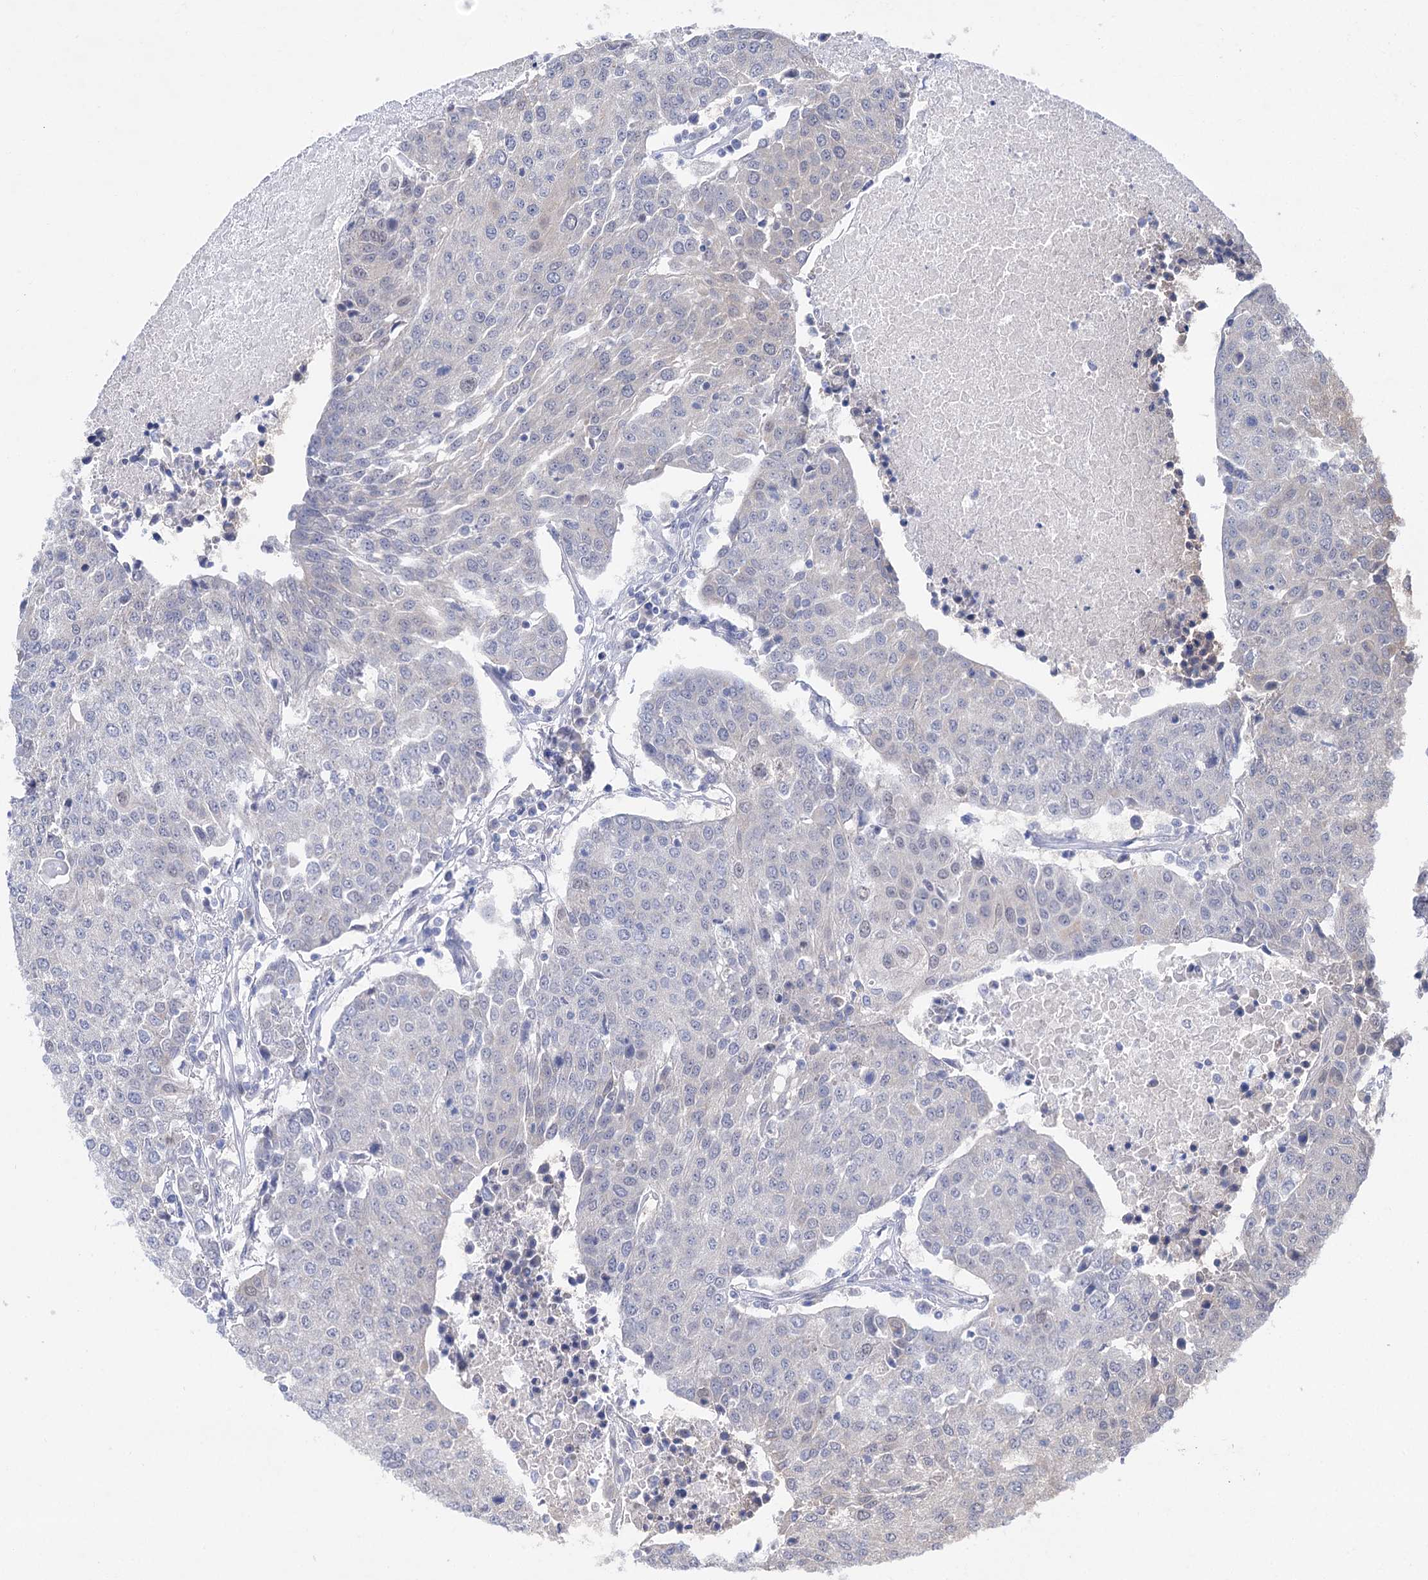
{"staining": {"intensity": "negative", "quantity": "none", "location": "none"}, "tissue": "urothelial cancer", "cell_type": "Tumor cells", "image_type": "cancer", "snomed": [{"axis": "morphology", "description": "Urothelial carcinoma, High grade"}, {"axis": "topography", "description": "Urinary bladder"}], "caption": "Tumor cells are negative for protein expression in human high-grade urothelial carcinoma.", "gene": "FBXW8", "patient": {"sex": "female", "age": 85}}